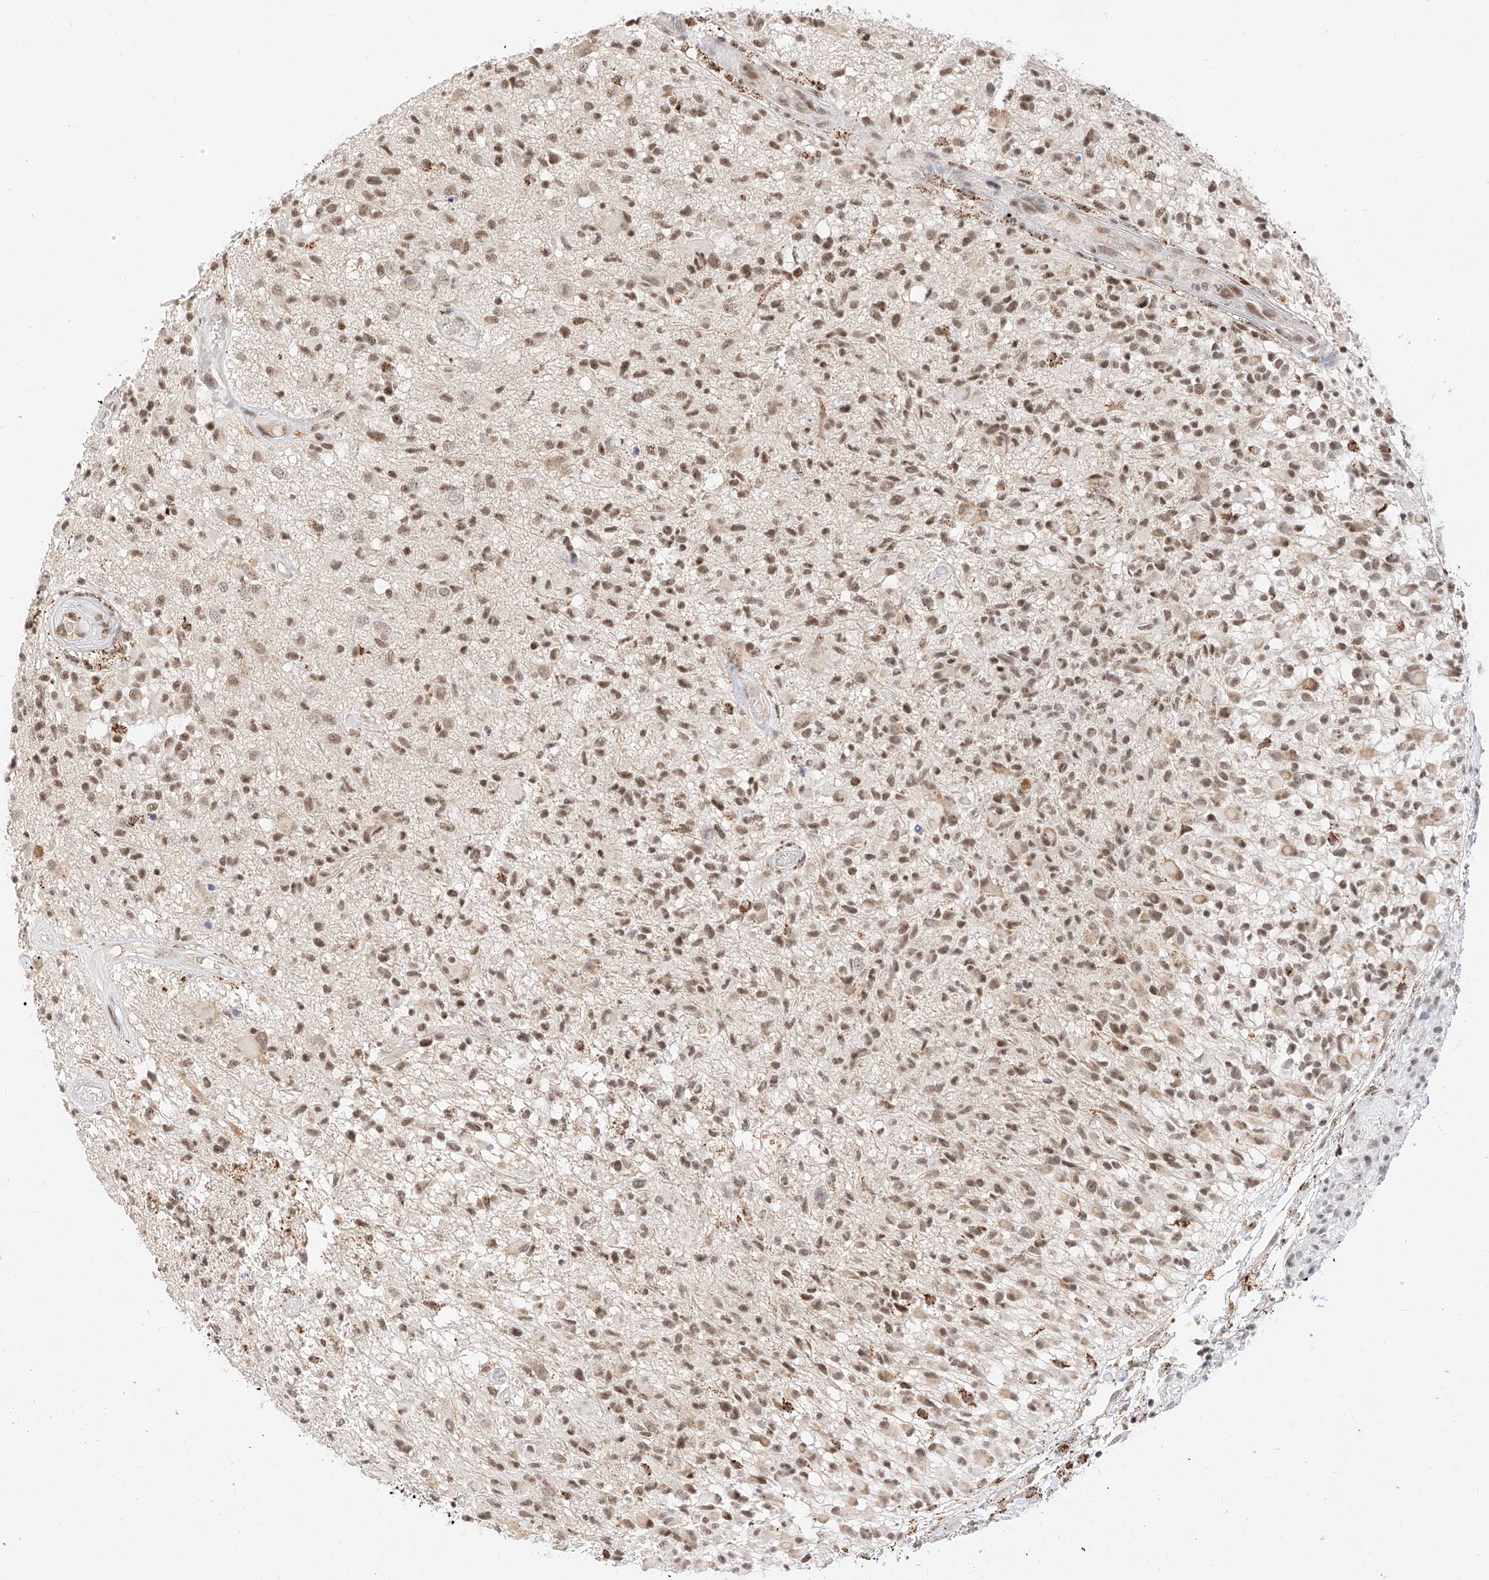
{"staining": {"intensity": "moderate", "quantity": ">75%", "location": "nuclear"}, "tissue": "glioma", "cell_type": "Tumor cells", "image_type": "cancer", "snomed": [{"axis": "morphology", "description": "Glioma, malignant, High grade"}, {"axis": "morphology", "description": "Glioblastoma, NOS"}, {"axis": "topography", "description": "Brain"}], "caption": "Immunohistochemical staining of malignant glioma (high-grade) exhibits medium levels of moderate nuclear positivity in about >75% of tumor cells.", "gene": "NRF1", "patient": {"sex": "male", "age": 60}}